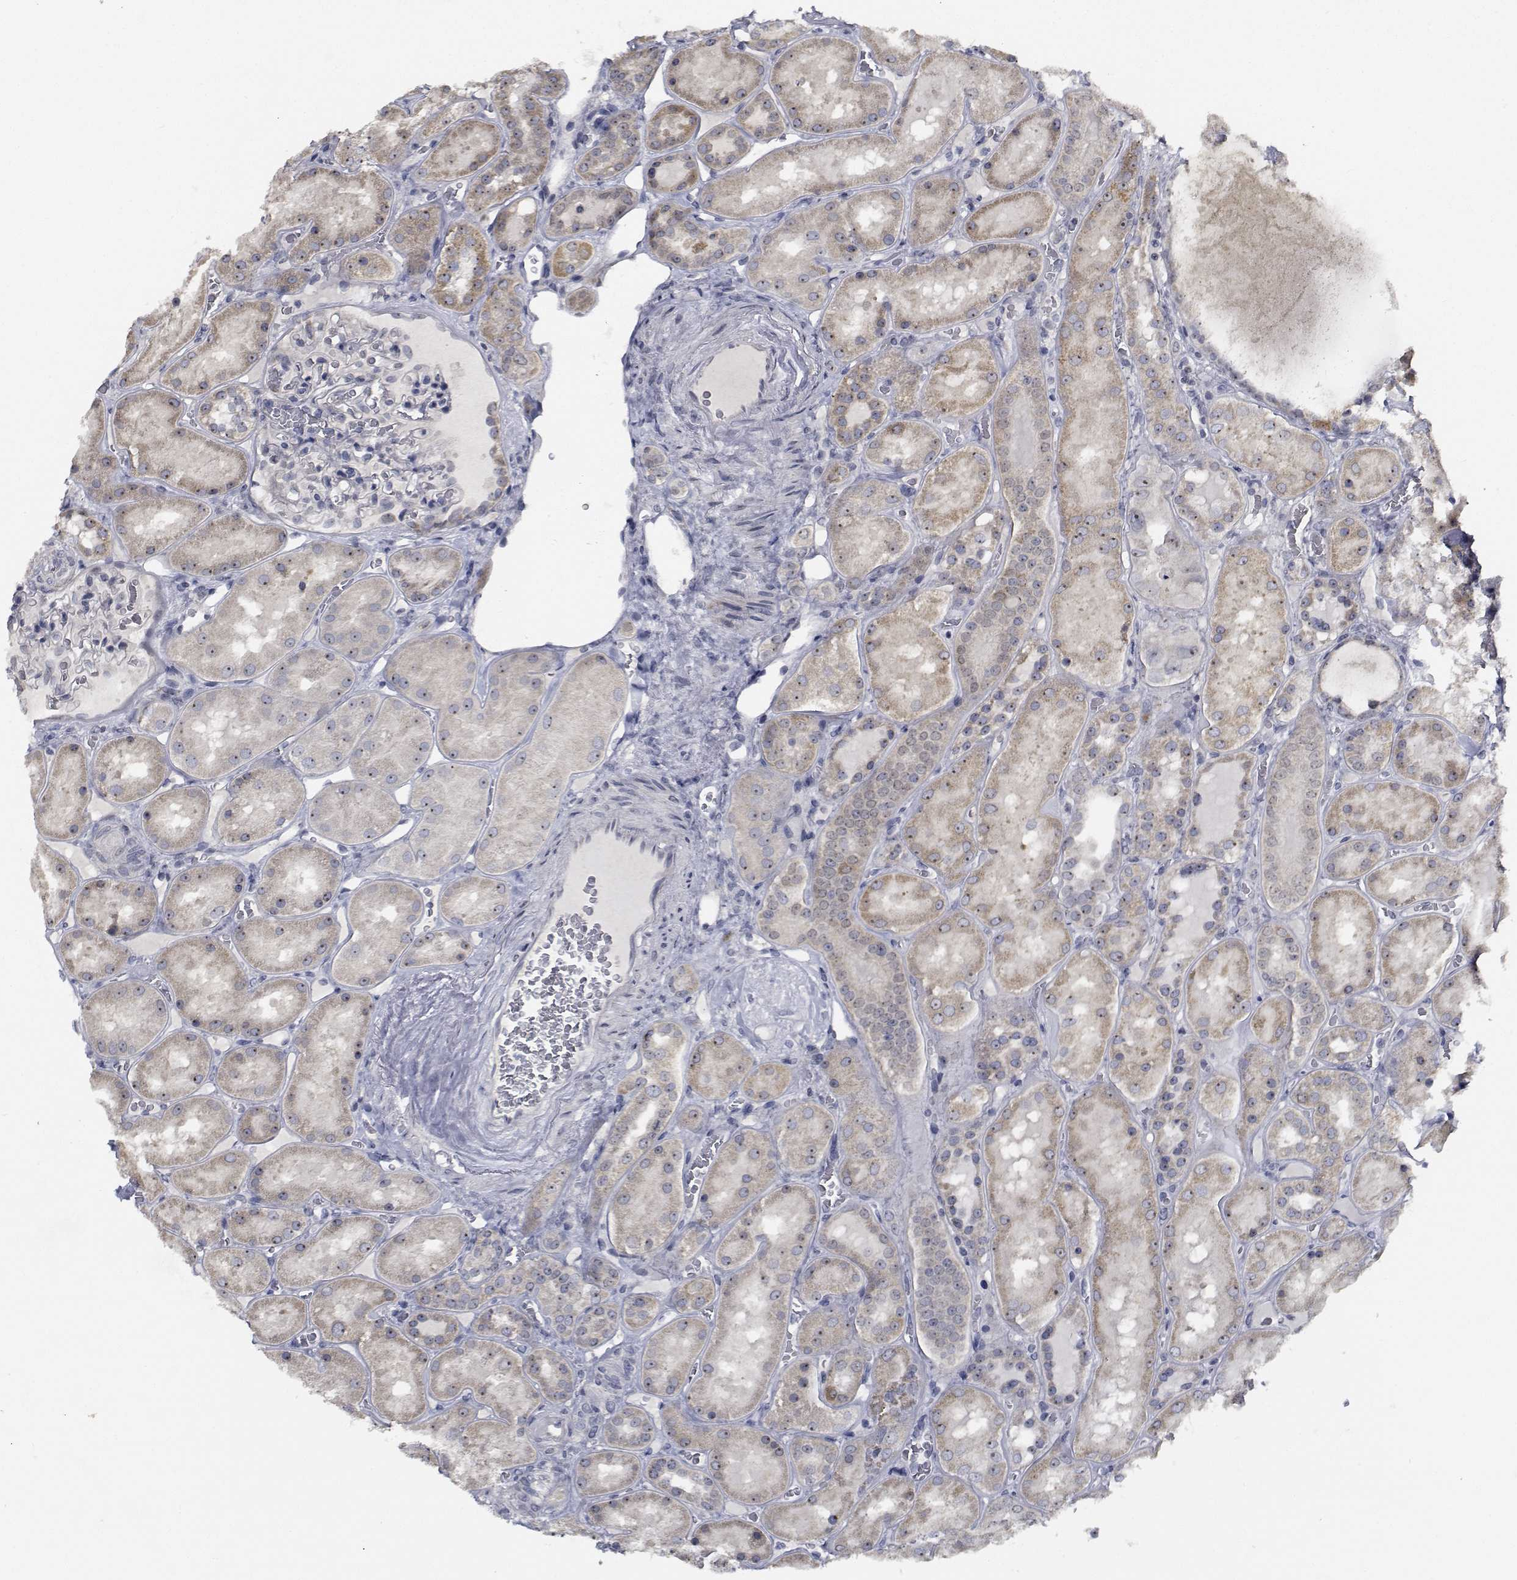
{"staining": {"intensity": "negative", "quantity": "none", "location": "none"}, "tissue": "kidney", "cell_type": "Cells in glomeruli", "image_type": "normal", "snomed": [{"axis": "morphology", "description": "Normal tissue, NOS"}, {"axis": "topography", "description": "Kidney"}], "caption": "Human kidney stained for a protein using immunohistochemistry shows no staining in cells in glomeruli.", "gene": "NVL", "patient": {"sex": "male", "age": 73}}